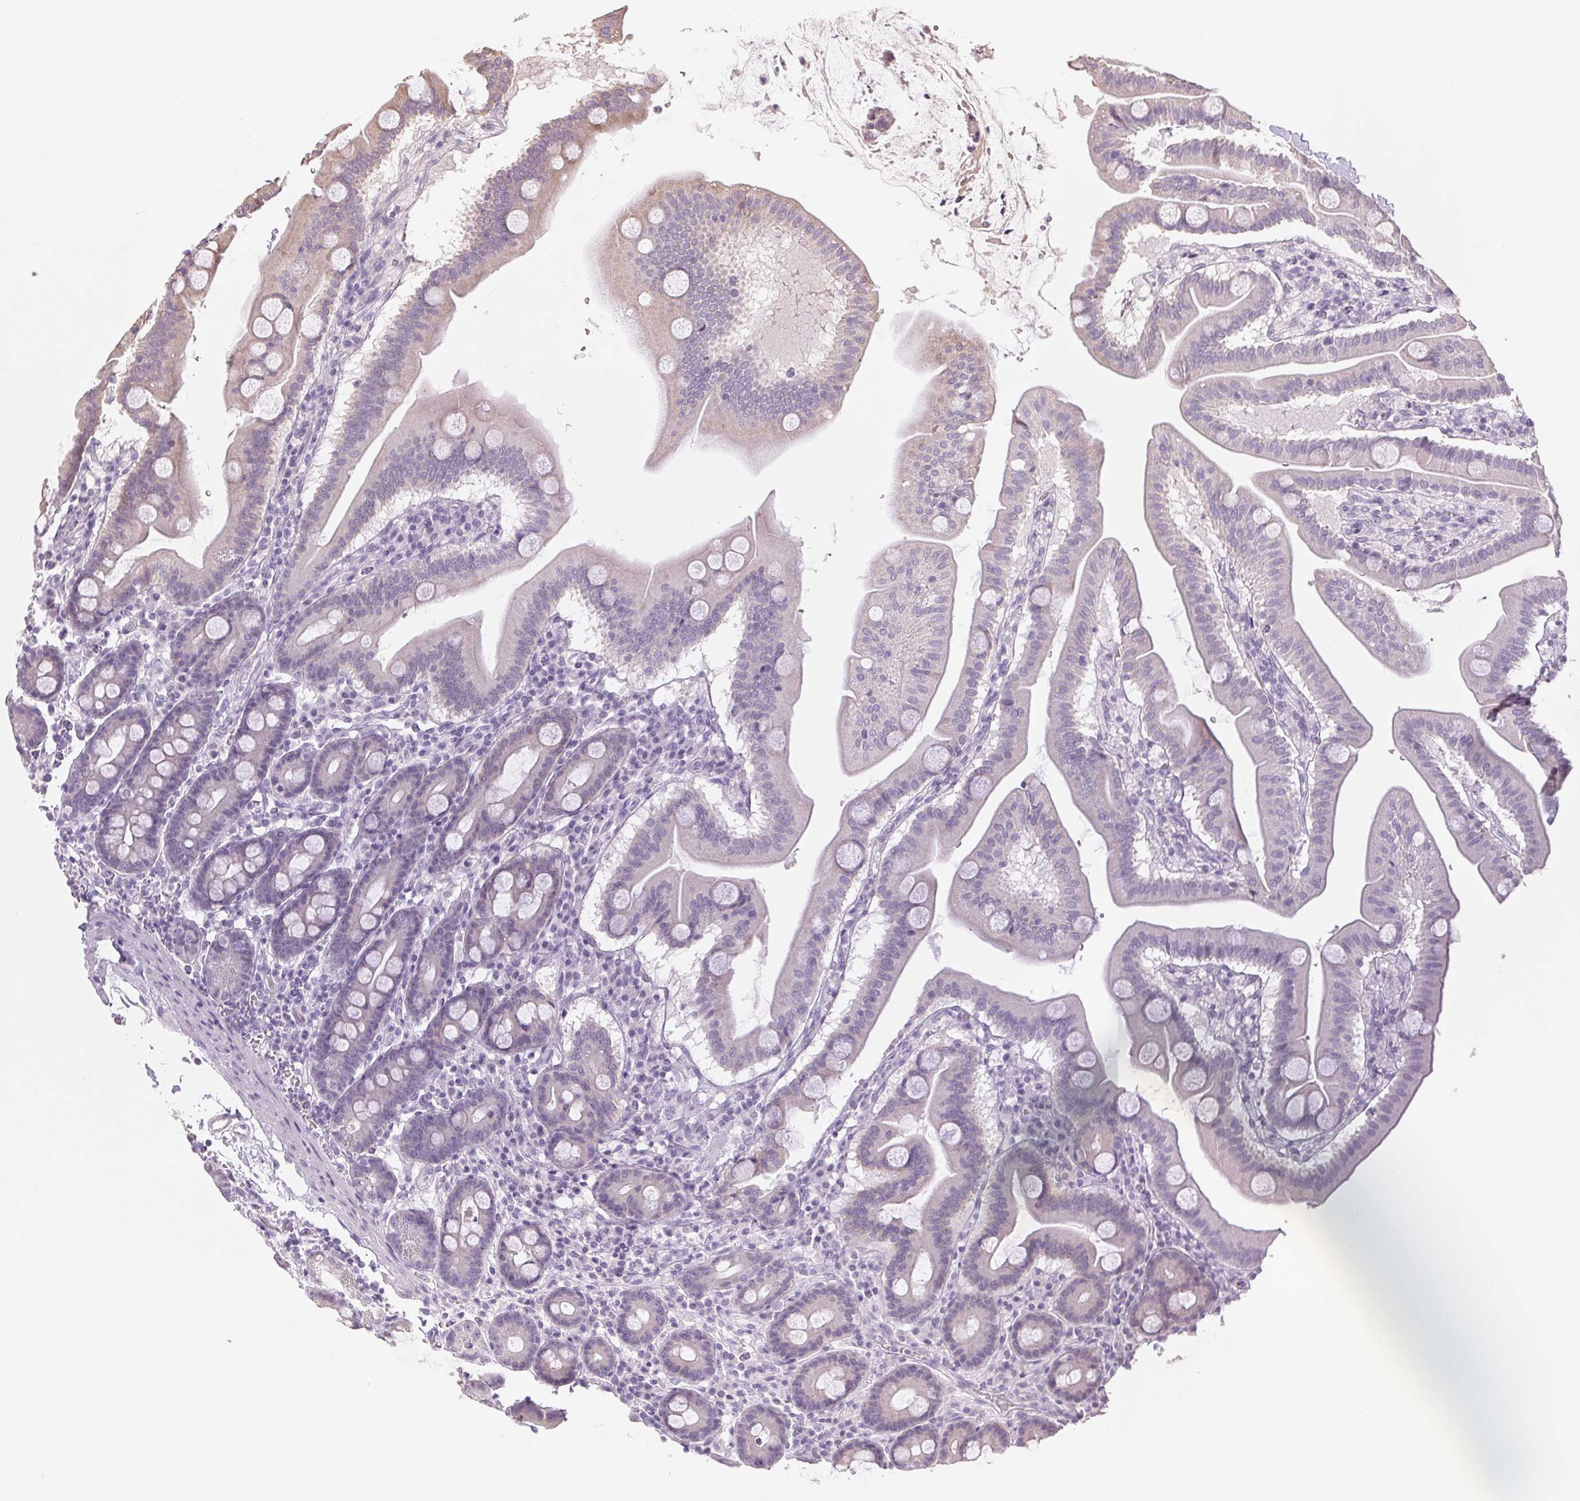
{"staining": {"intensity": "negative", "quantity": "none", "location": "none"}, "tissue": "duodenum", "cell_type": "Glandular cells", "image_type": "normal", "snomed": [{"axis": "morphology", "description": "Normal tissue, NOS"}, {"axis": "topography", "description": "Pancreas"}, {"axis": "topography", "description": "Duodenum"}], "caption": "Image shows no protein positivity in glandular cells of unremarkable duodenum. (DAB (3,3'-diaminobenzidine) immunohistochemistry with hematoxylin counter stain).", "gene": "COX14", "patient": {"sex": "male", "age": 59}}